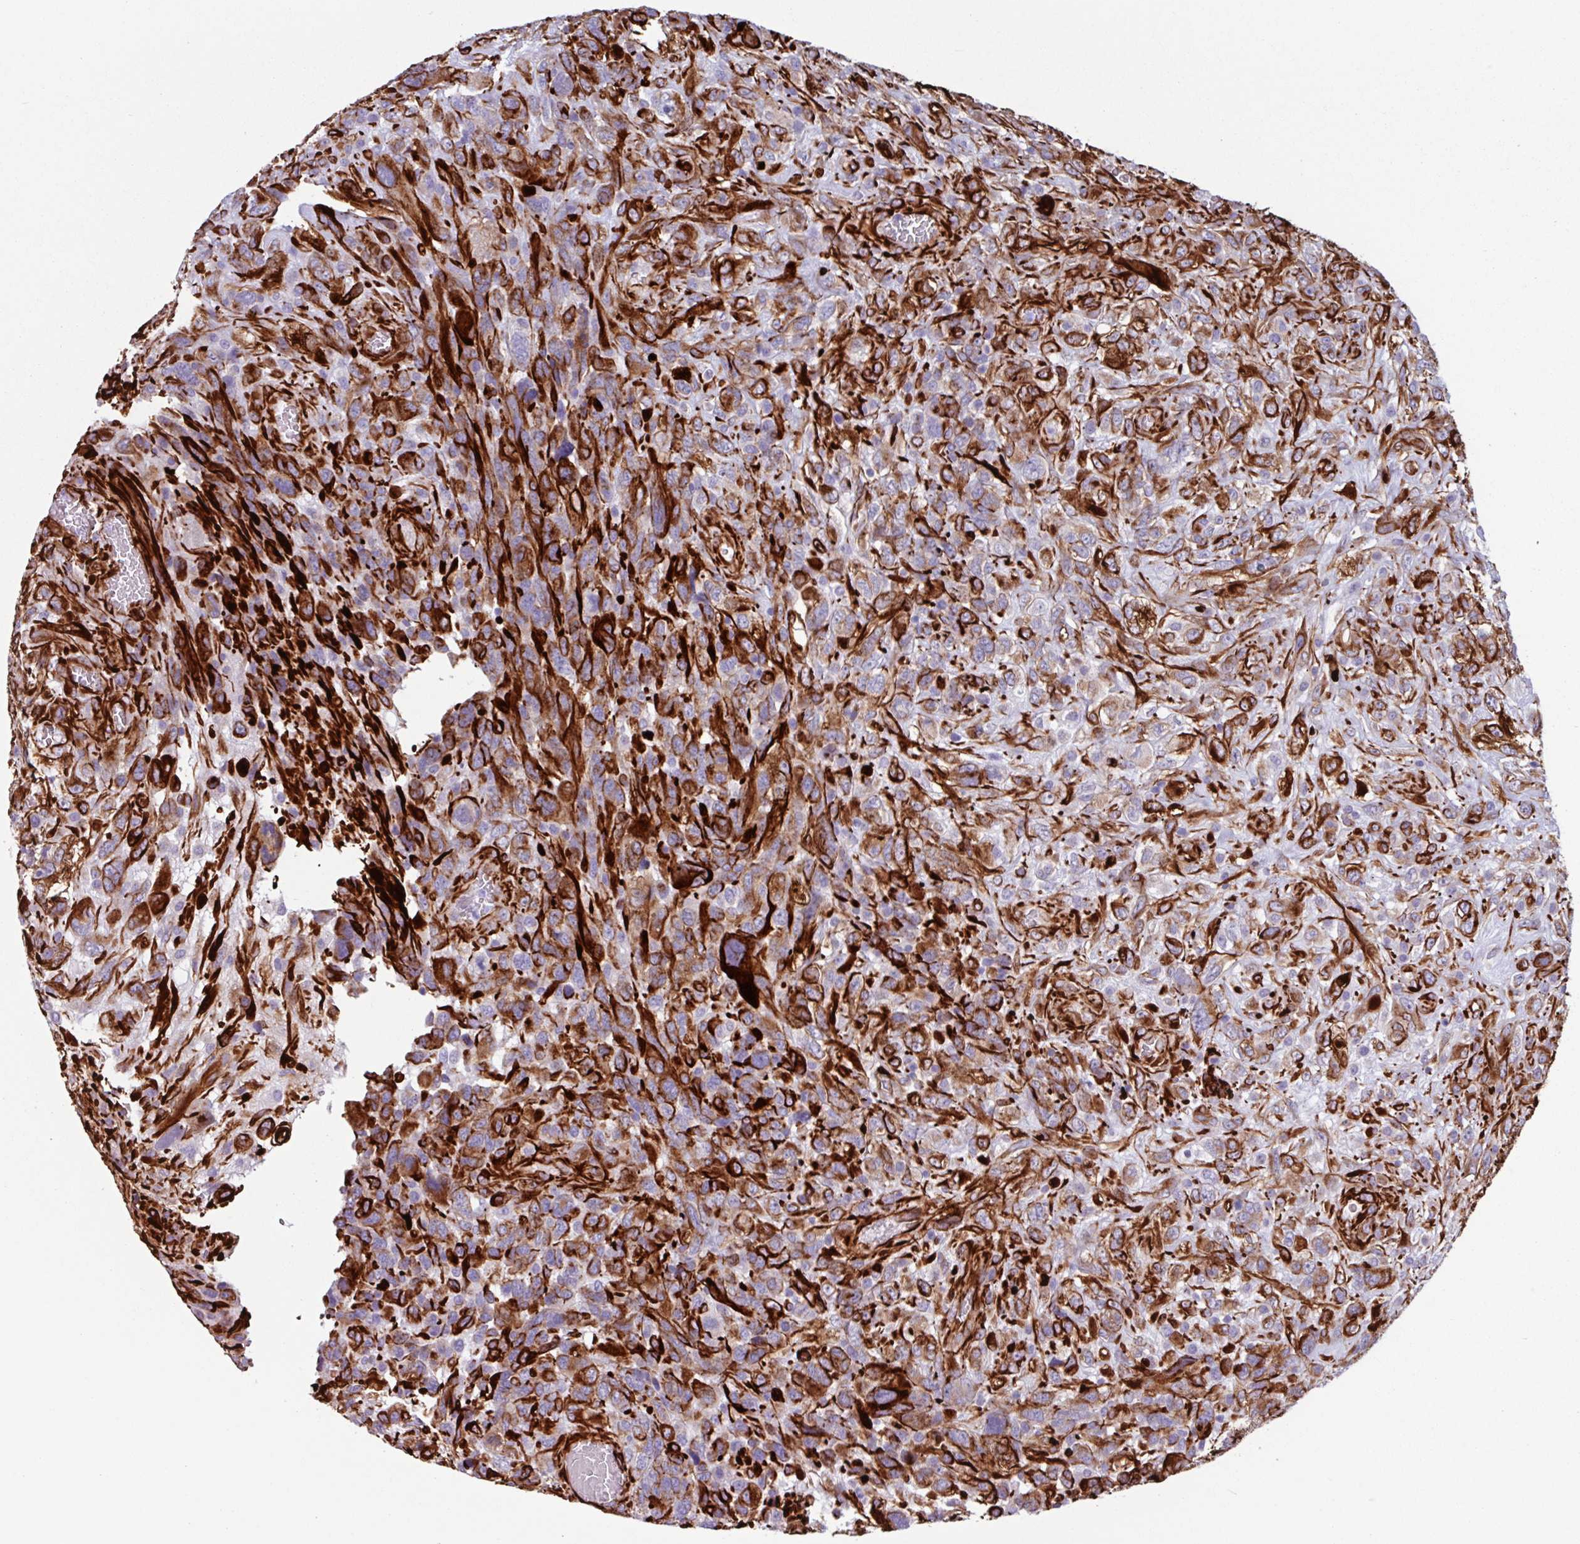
{"staining": {"intensity": "strong", "quantity": "25%-75%", "location": "cytoplasmic/membranous"}, "tissue": "glioma", "cell_type": "Tumor cells", "image_type": "cancer", "snomed": [{"axis": "morphology", "description": "Glioma, malignant, High grade"}, {"axis": "topography", "description": "Brain"}], "caption": "High-power microscopy captured an IHC micrograph of glioma, revealing strong cytoplasmic/membranous staining in about 25%-75% of tumor cells.", "gene": "BTD", "patient": {"sex": "male", "age": 61}}